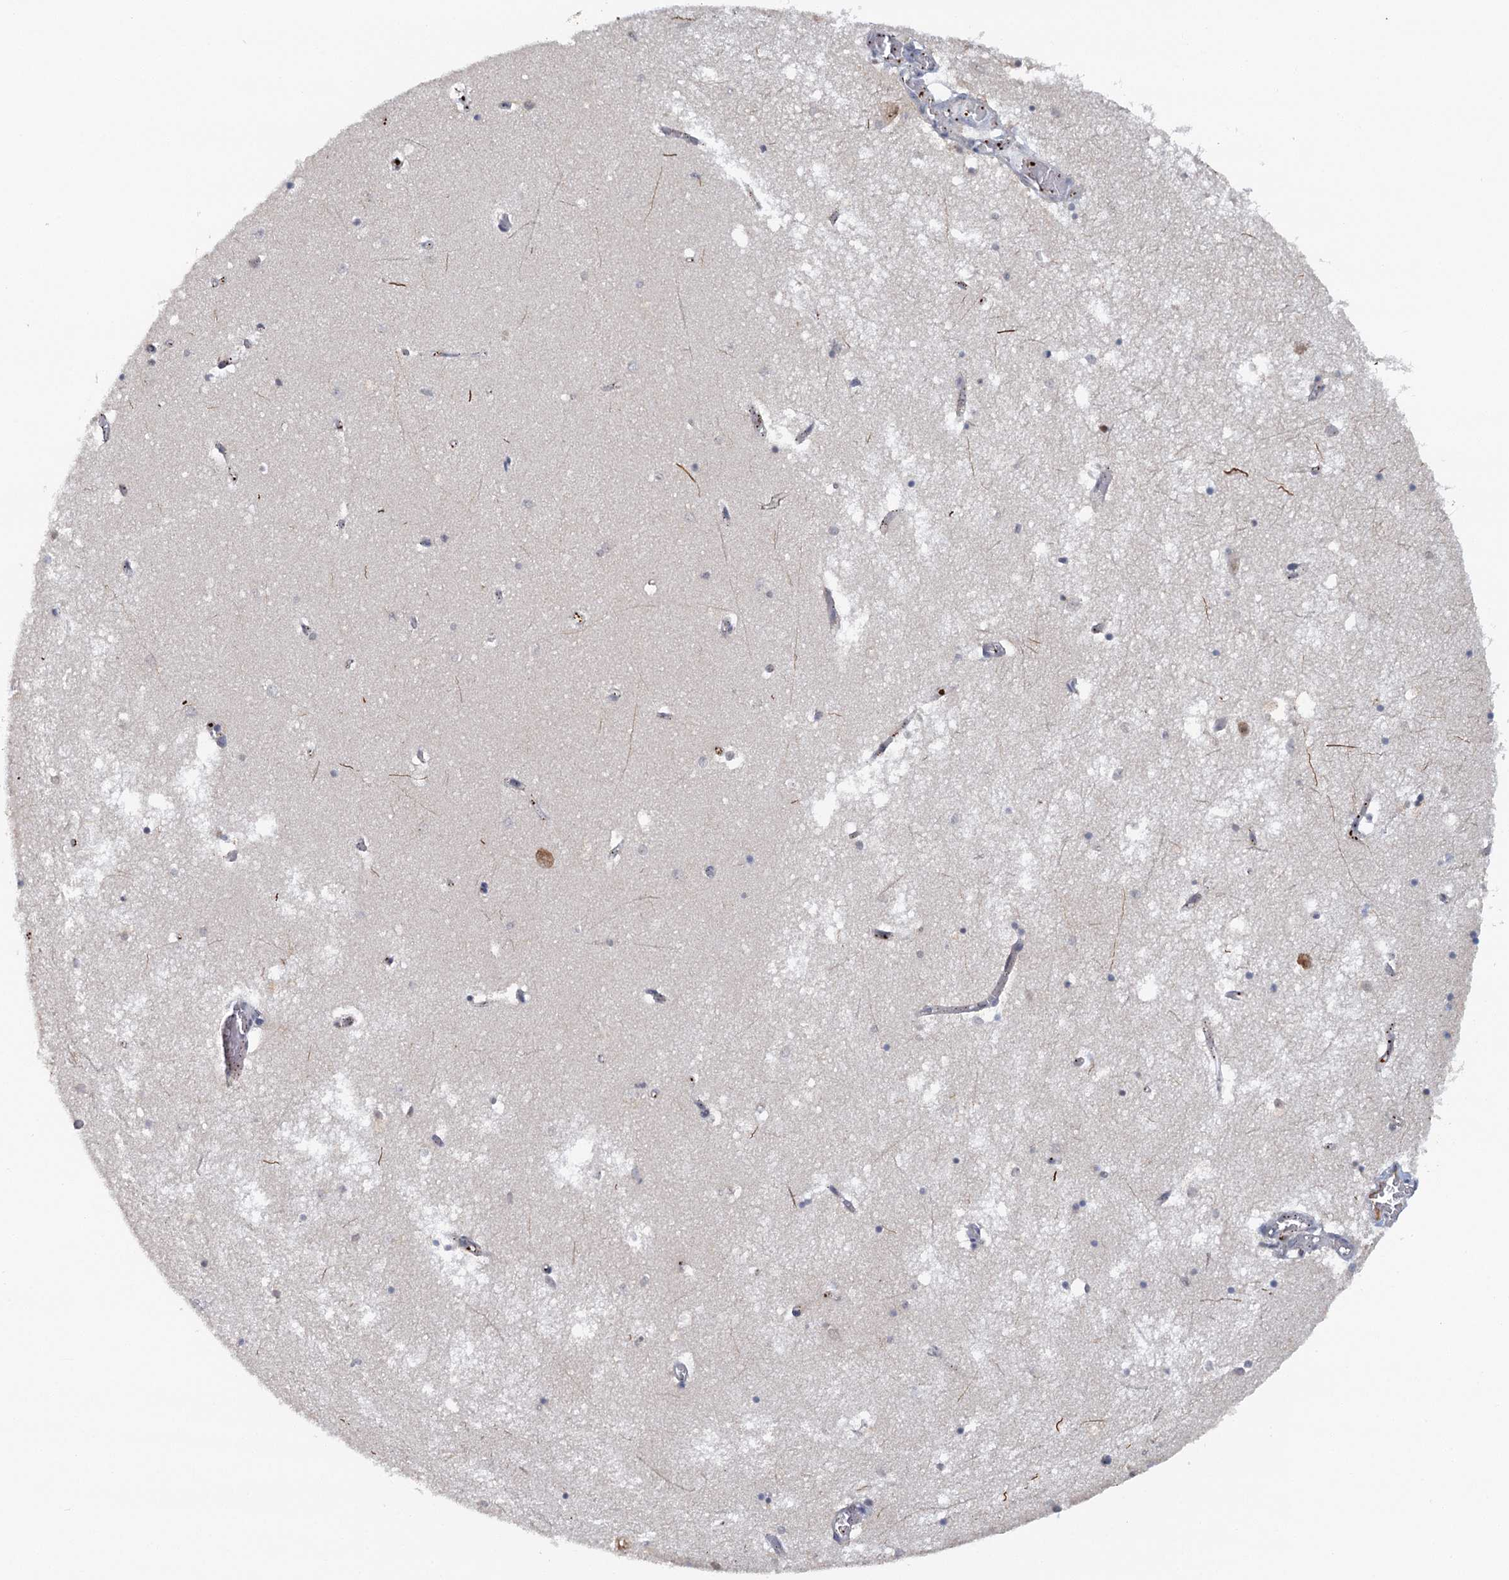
{"staining": {"intensity": "negative", "quantity": "none", "location": "none"}, "tissue": "hippocampus", "cell_type": "Glial cells", "image_type": "normal", "snomed": [{"axis": "morphology", "description": "Normal tissue, NOS"}, {"axis": "topography", "description": "Hippocampus"}], "caption": "High power microscopy photomicrograph of an IHC histopathology image of normal hippocampus, revealing no significant expression in glial cells.", "gene": "GPATCH11", "patient": {"sex": "male", "age": 70}}